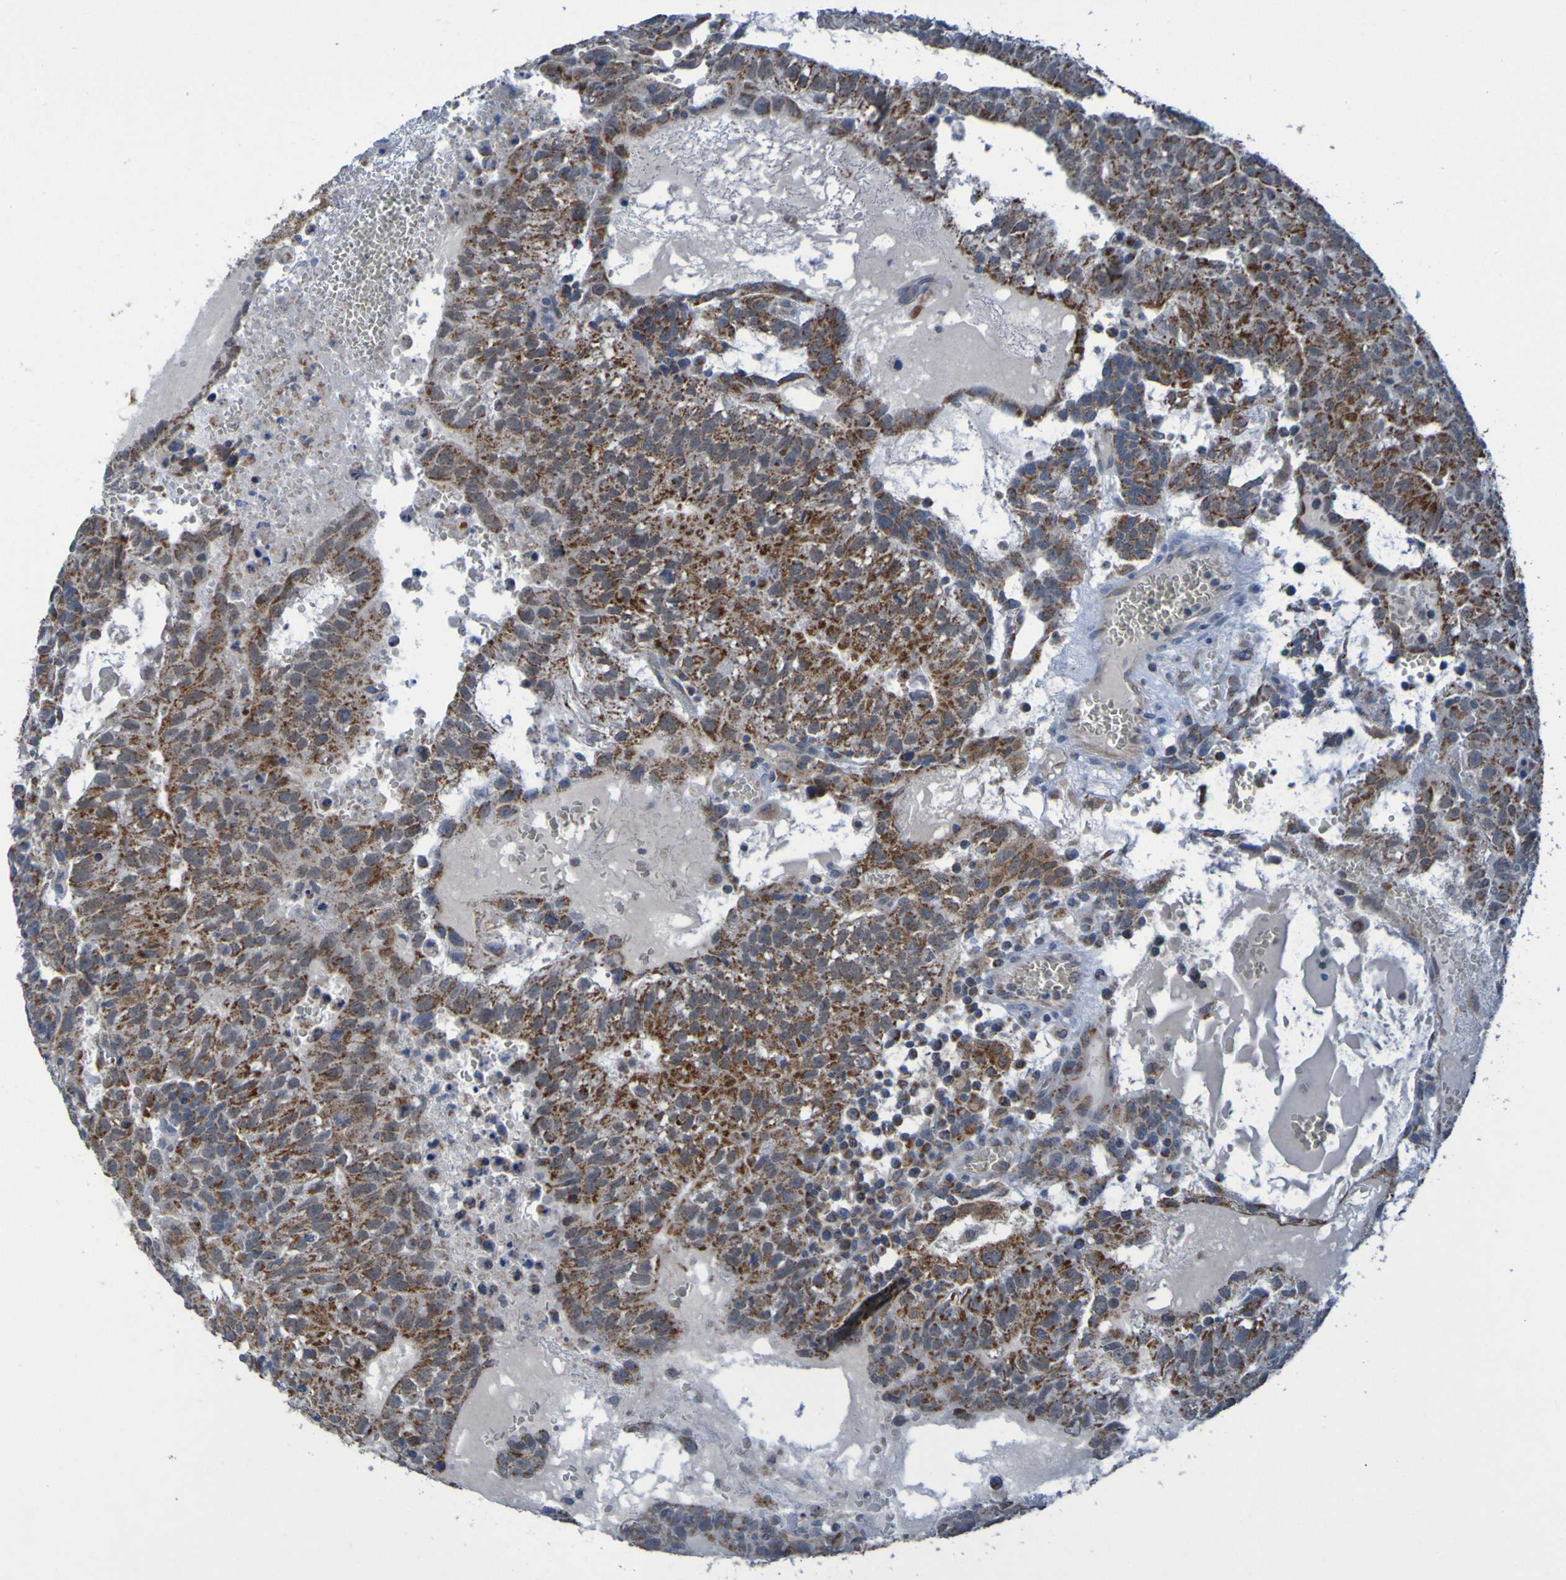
{"staining": {"intensity": "strong", "quantity": ">75%", "location": "cytoplasmic/membranous"}, "tissue": "testis cancer", "cell_type": "Tumor cells", "image_type": "cancer", "snomed": [{"axis": "morphology", "description": "Seminoma, NOS"}, {"axis": "morphology", "description": "Carcinoma, Embryonal, NOS"}, {"axis": "topography", "description": "Testis"}], "caption": "Human testis embryonal carcinoma stained with a brown dye exhibits strong cytoplasmic/membranous positive staining in about >75% of tumor cells.", "gene": "CCDC51", "patient": {"sex": "male", "age": 52}}